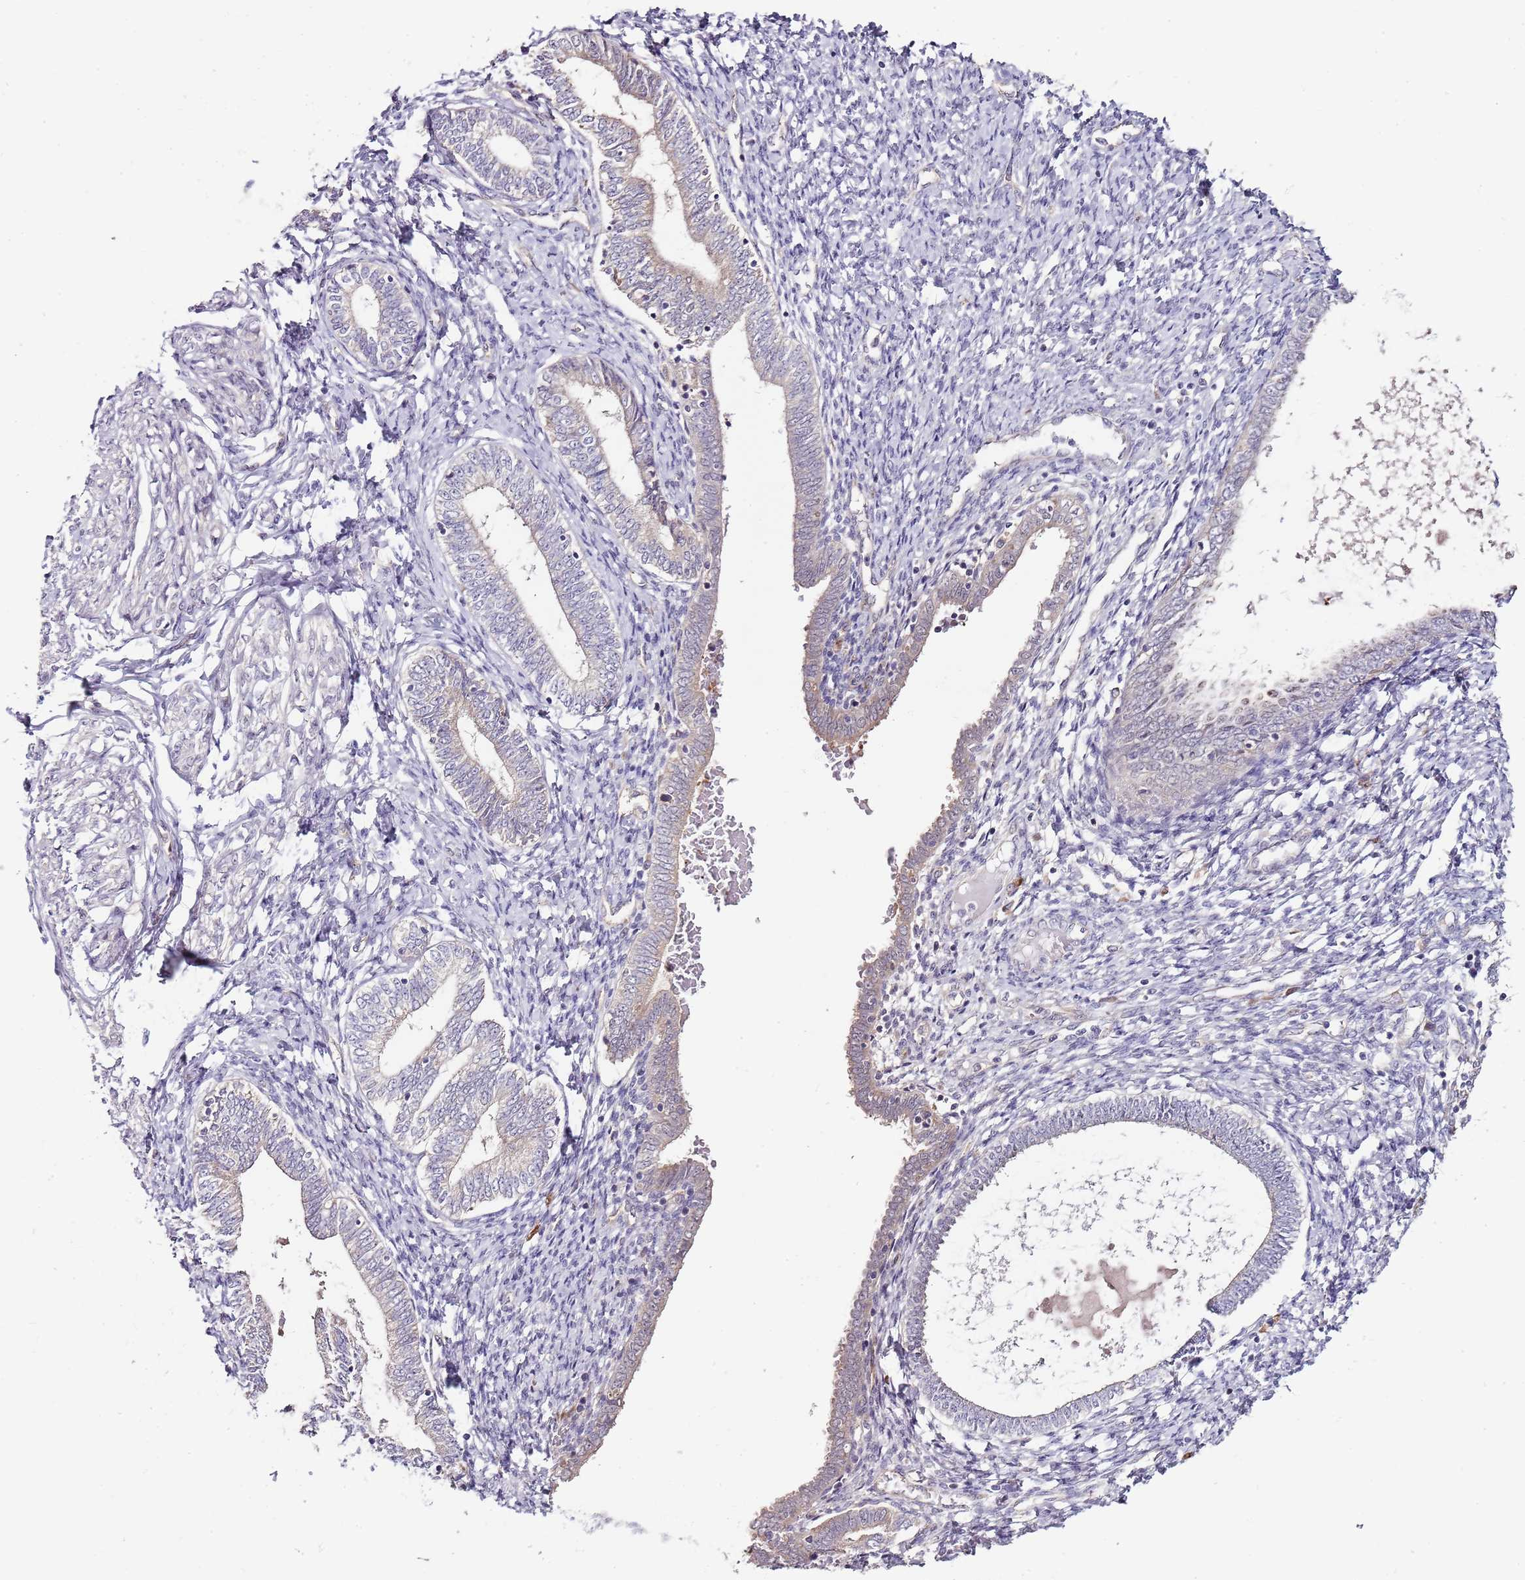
{"staining": {"intensity": "negative", "quantity": "none", "location": "none"}, "tissue": "endometrium", "cell_type": "Cells in endometrial stroma", "image_type": "normal", "snomed": [{"axis": "morphology", "description": "Normal tissue, NOS"}, {"axis": "topography", "description": "Endometrium"}], "caption": "Immunohistochemical staining of benign human endometrium shows no significant staining in cells in endometrial stroma.", "gene": "FBXL22", "patient": {"sex": "female", "age": 72}}